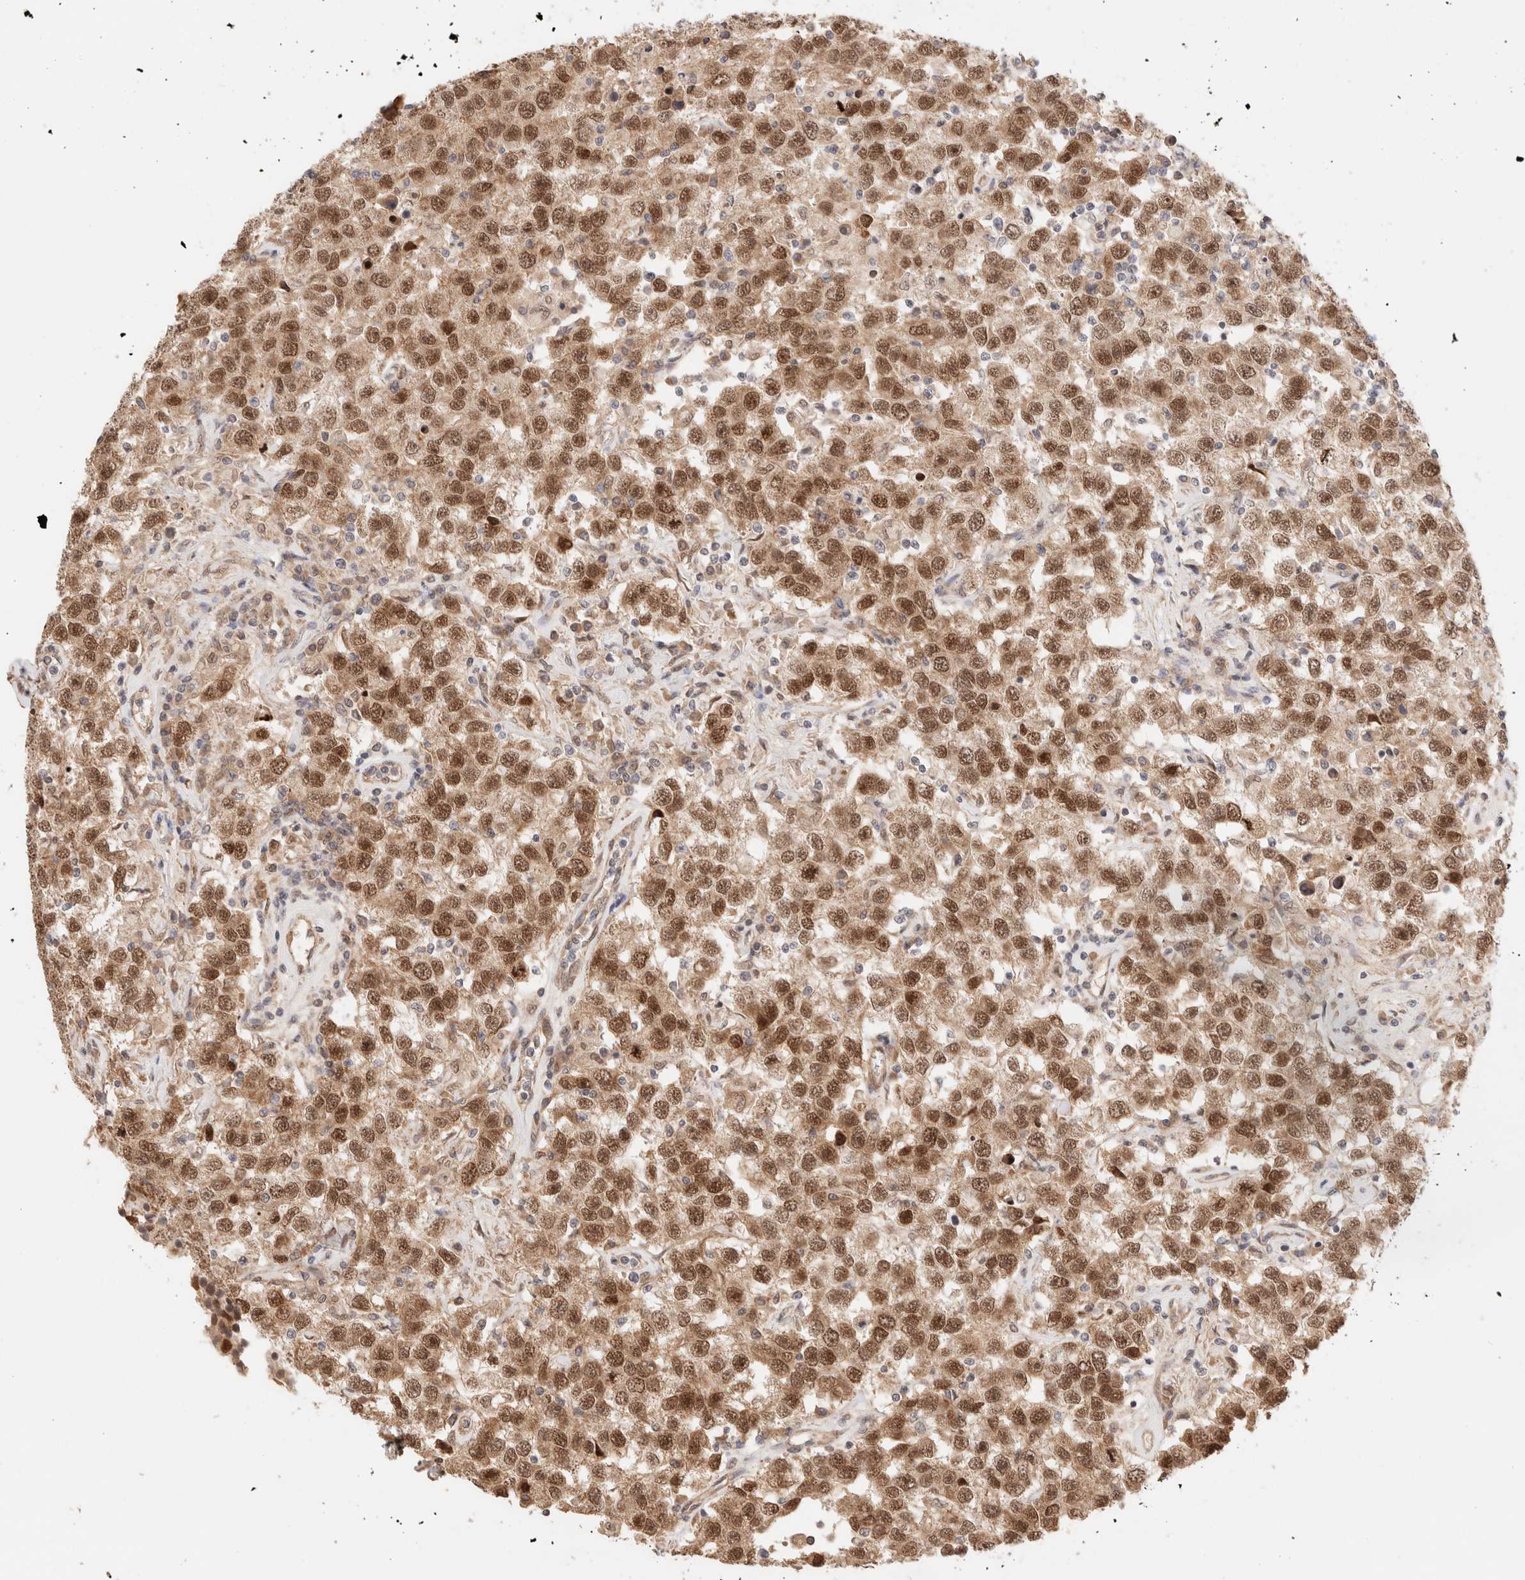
{"staining": {"intensity": "strong", "quantity": ">75%", "location": "nuclear"}, "tissue": "testis cancer", "cell_type": "Tumor cells", "image_type": "cancer", "snomed": [{"axis": "morphology", "description": "Seminoma, NOS"}, {"axis": "topography", "description": "Testis"}], "caption": "High-power microscopy captured an immunohistochemistry histopathology image of seminoma (testis), revealing strong nuclear positivity in approximately >75% of tumor cells.", "gene": "BRPF3", "patient": {"sex": "male", "age": 41}}